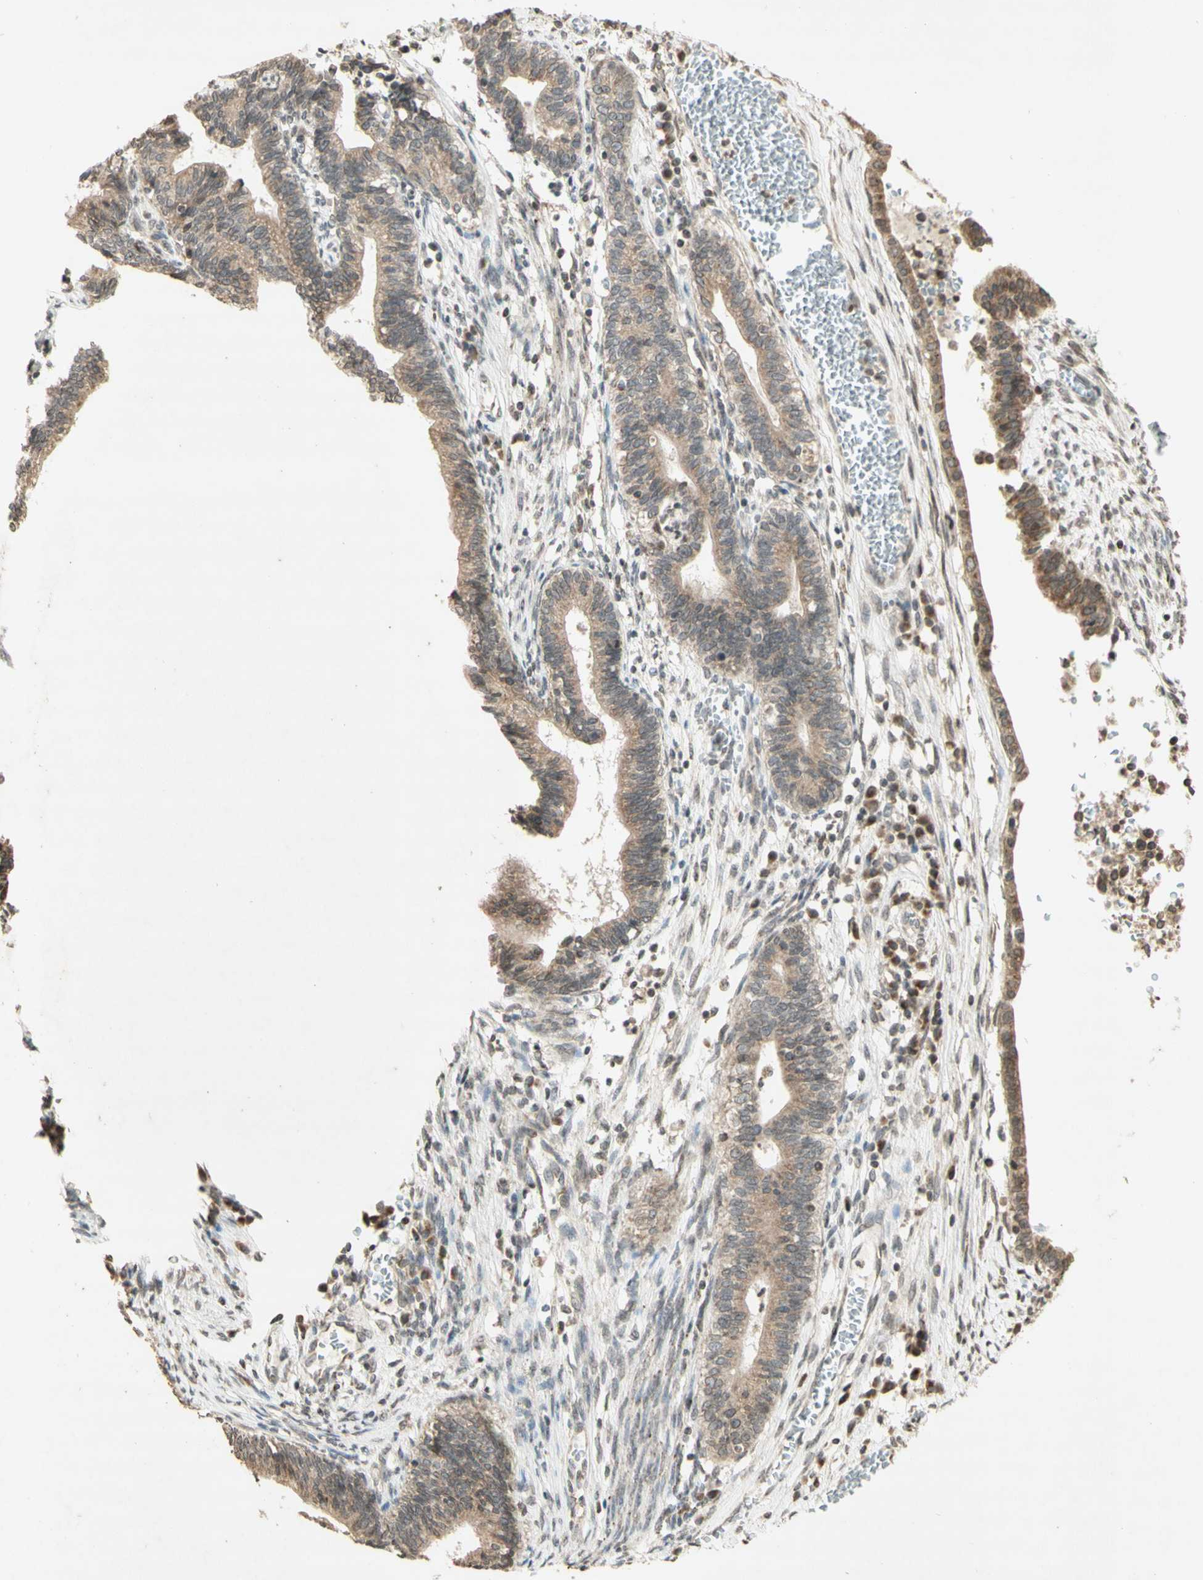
{"staining": {"intensity": "moderate", "quantity": "25%-75%", "location": "cytoplasmic/membranous"}, "tissue": "cervical cancer", "cell_type": "Tumor cells", "image_type": "cancer", "snomed": [{"axis": "morphology", "description": "Adenocarcinoma, NOS"}, {"axis": "topography", "description": "Cervix"}], "caption": "Adenocarcinoma (cervical) stained with DAB IHC demonstrates medium levels of moderate cytoplasmic/membranous staining in approximately 25%-75% of tumor cells.", "gene": "CCNI", "patient": {"sex": "female", "age": 44}}